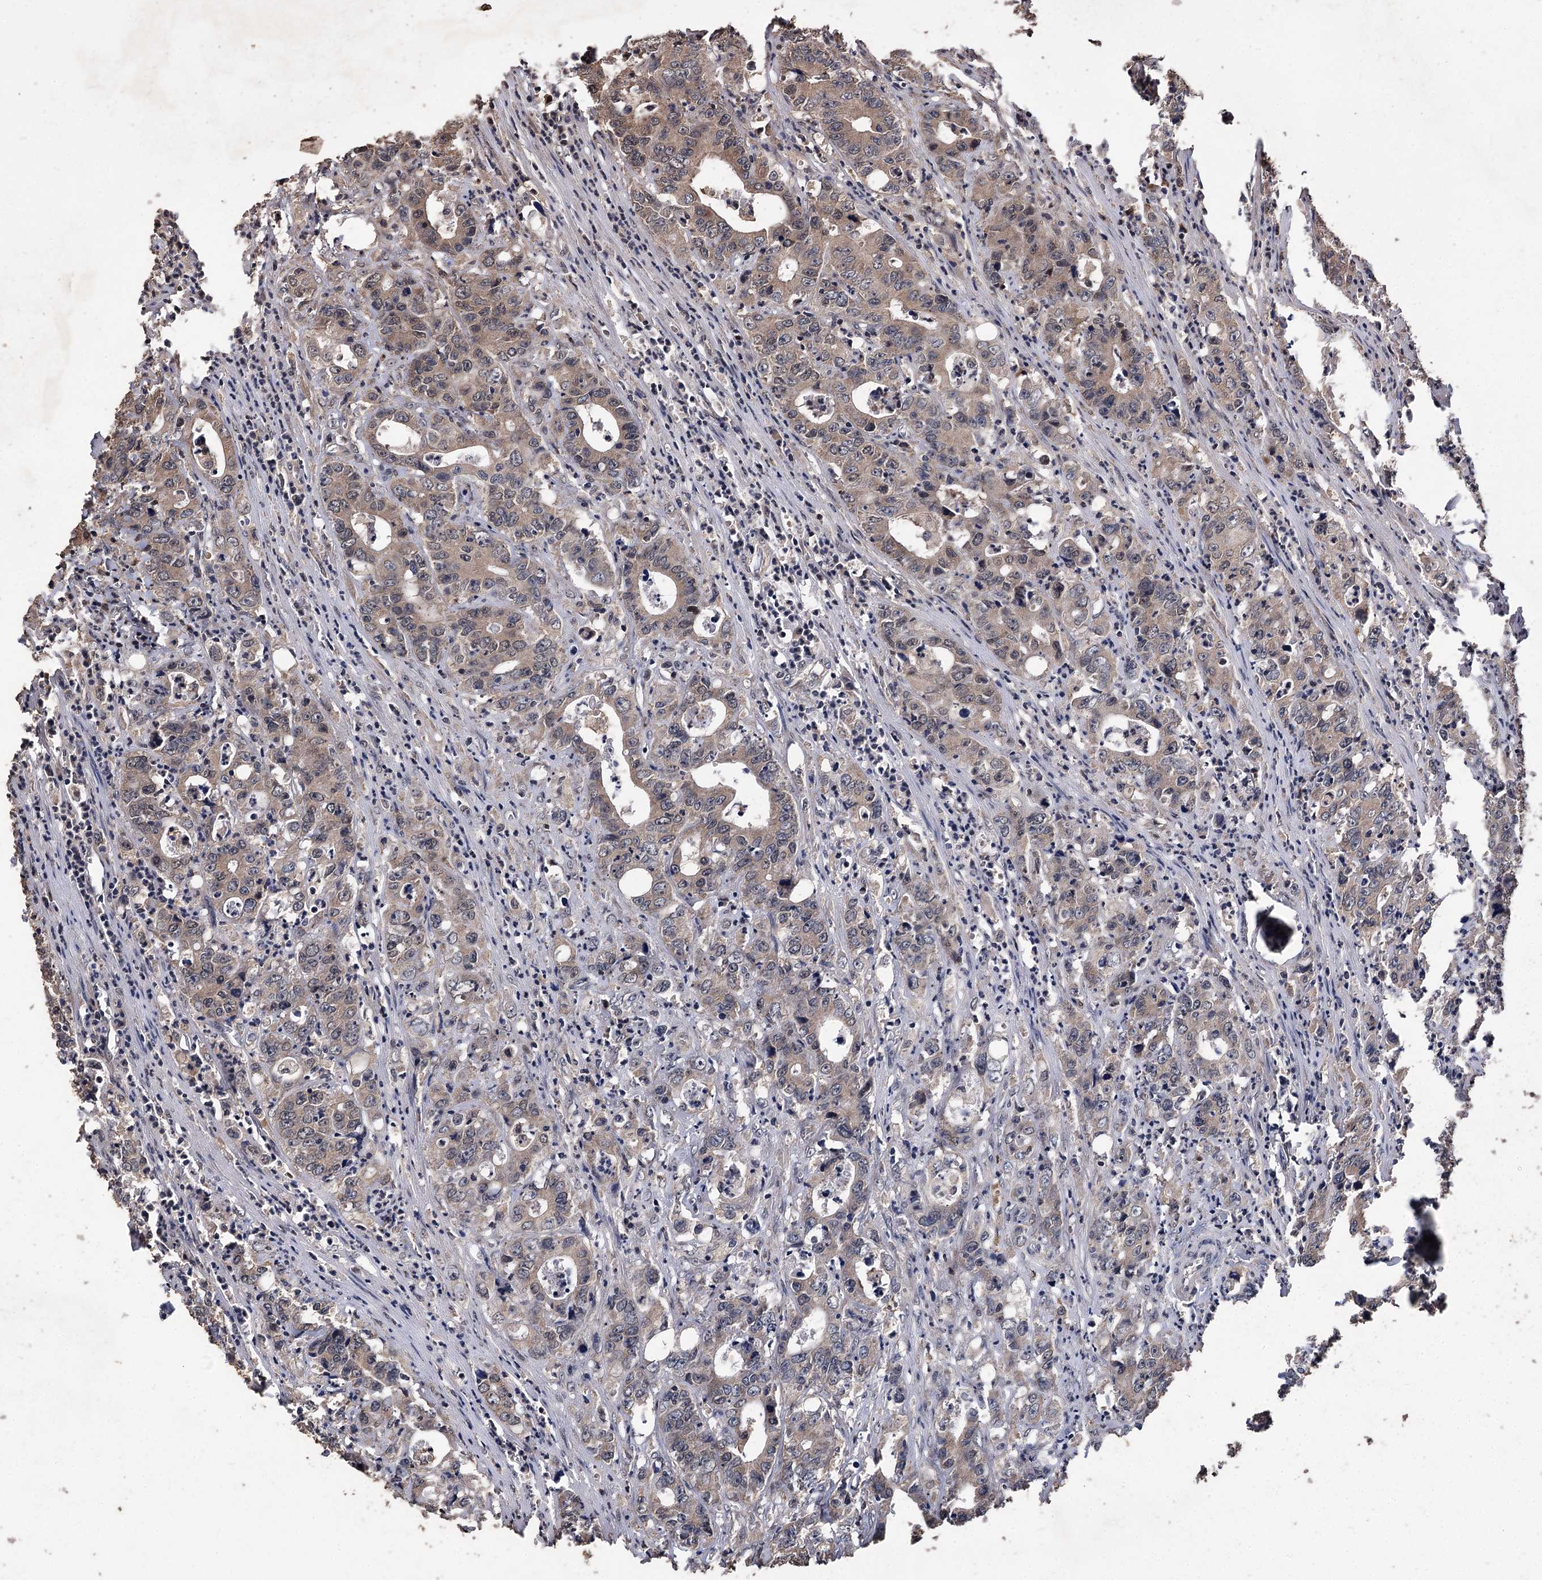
{"staining": {"intensity": "weak", "quantity": "<25%", "location": "cytoplasmic/membranous"}, "tissue": "colorectal cancer", "cell_type": "Tumor cells", "image_type": "cancer", "snomed": [{"axis": "morphology", "description": "Adenocarcinoma, NOS"}, {"axis": "topography", "description": "Colon"}], "caption": "Immunohistochemistry micrograph of human adenocarcinoma (colorectal) stained for a protein (brown), which reveals no positivity in tumor cells. The staining is performed using DAB (3,3'-diaminobenzidine) brown chromogen with nuclei counter-stained in using hematoxylin.", "gene": "RASSF3", "patient": {"sex": "female", "age": 75}}